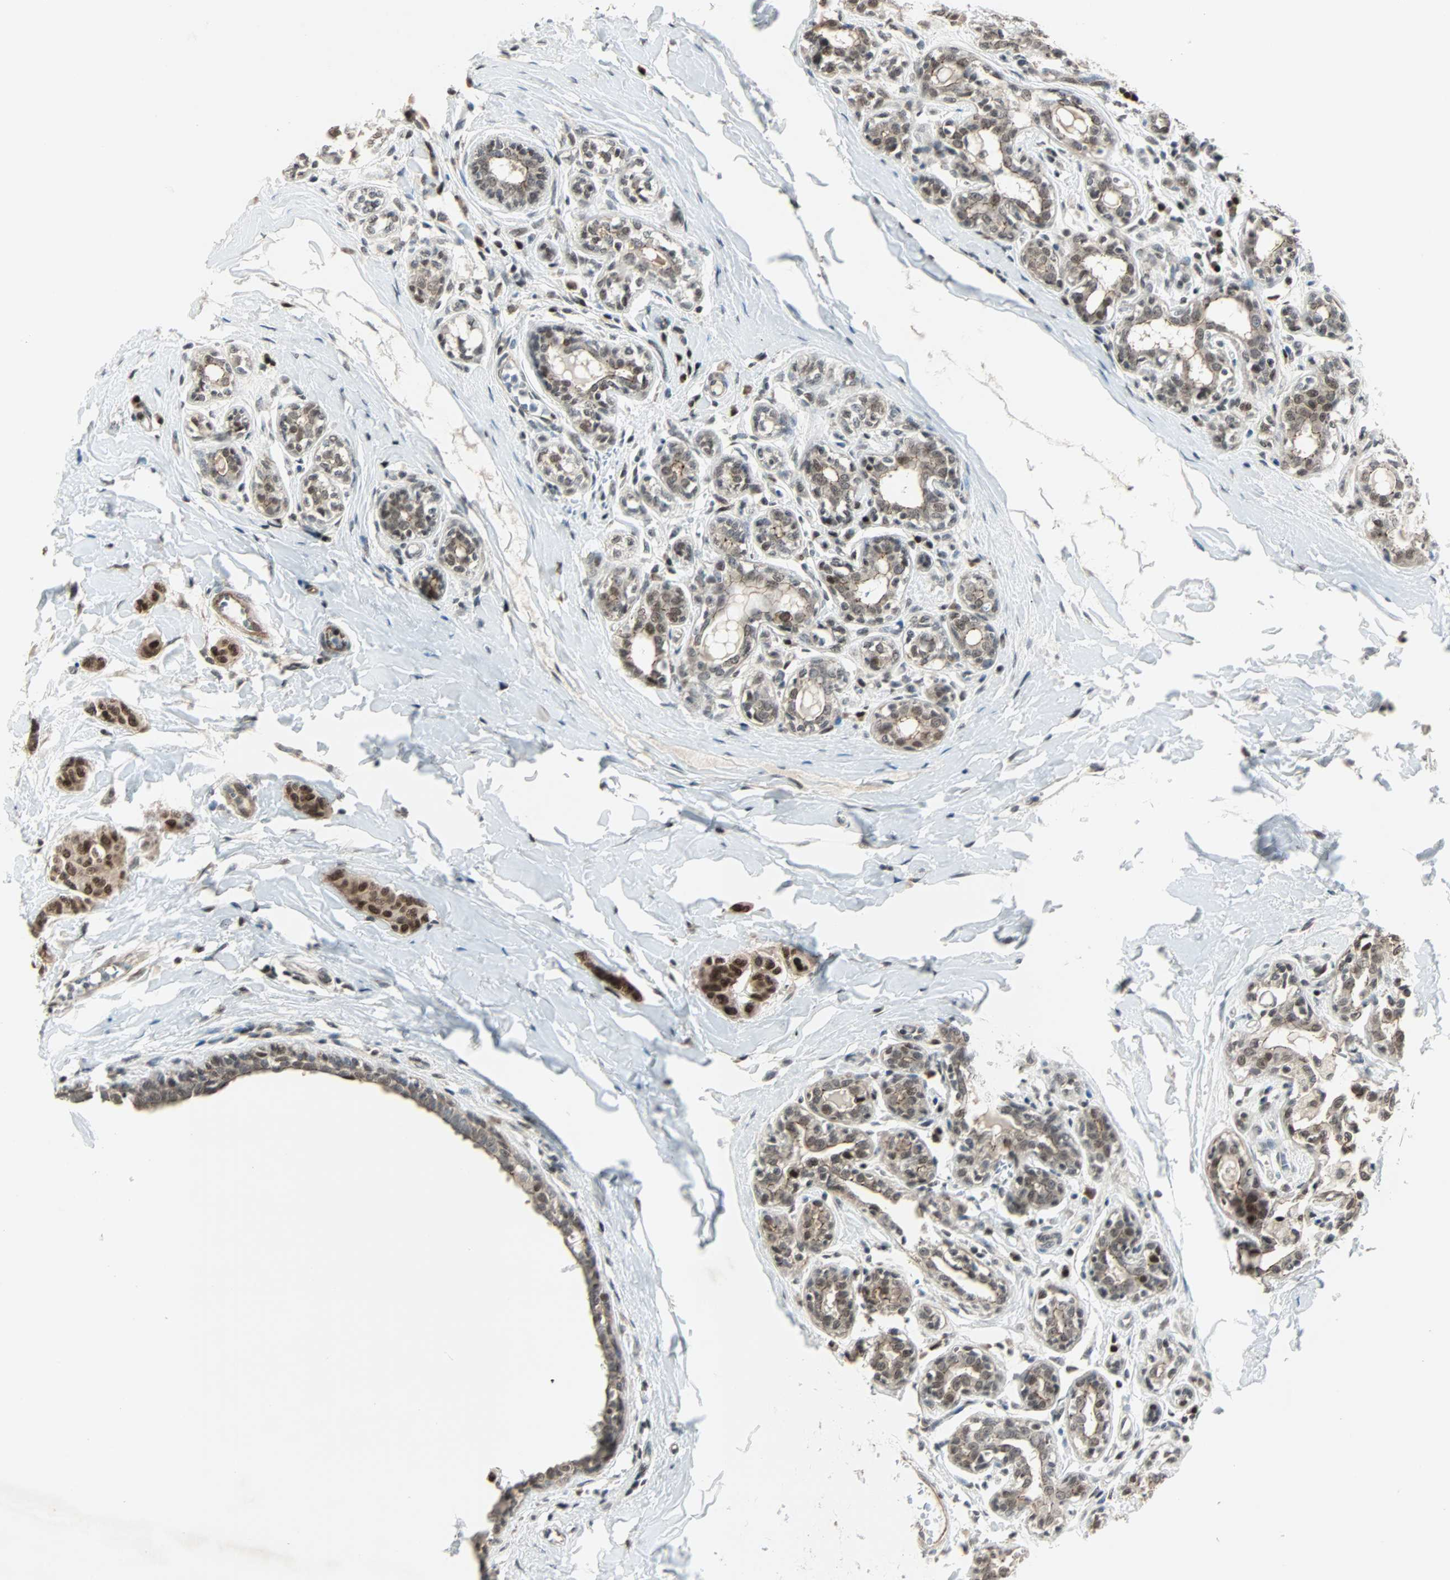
{"staining": {"intensity": "strong", "quantity": ">75%", "location": "cytoplasmic/membranous,nuclear"}, "tissue": "breast cancer", "cell_type": "Tumor cells", "image_type": "cancer", "snomed": [{"axis": "morphology", "description": "Normal tissue, NOS"}, {"axis": "morphology", "description": "Duct carcinoma"}, {"axis": "topography", "description": "Breast"}], "caption": "Immunohistochemistry of human intraductal carcinoma (breast) exhibits high levels of strong cytoplasmic/membranous and nuclear staining in approximately >75% of tumor cells.", "gene": "CBX4", "patient": {"sex": "female", "age": 40}}